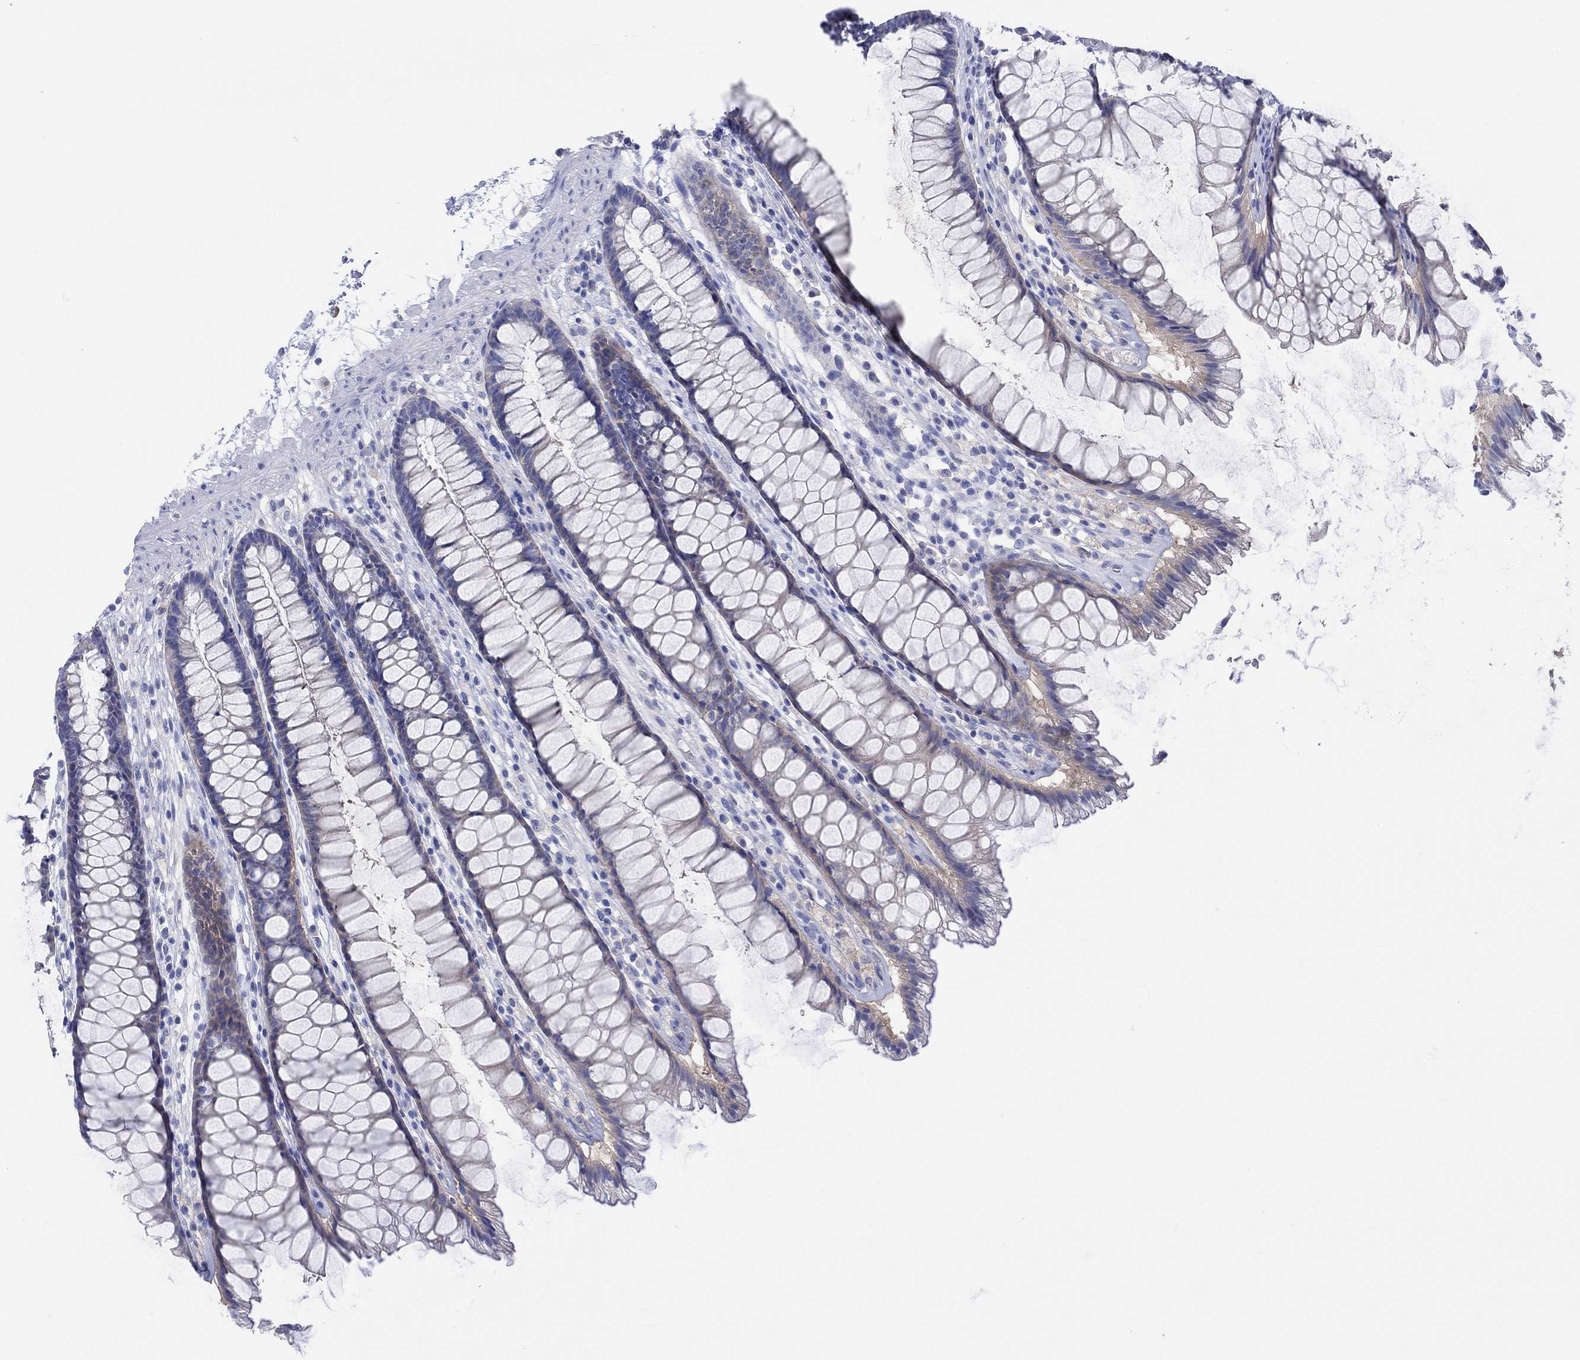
{"staining": {"intensity": "negative", "quantity": "none", "location": "none"}, "tissue": "rectum", "cell_type": "Glandular cells", "image_type": "normal", "snomed": [{"axis": "morphology", "description": "Normal tissue, NOS"}, {"axis": "topography", "description": "Rectum"}], "caption": "This is an immunohistochemistry (IHC) photomicrograph of benign rectum. There is no staining in glandular cells.", "gene": "REEP6", "patient": {"sex": "male", "age": 72}}